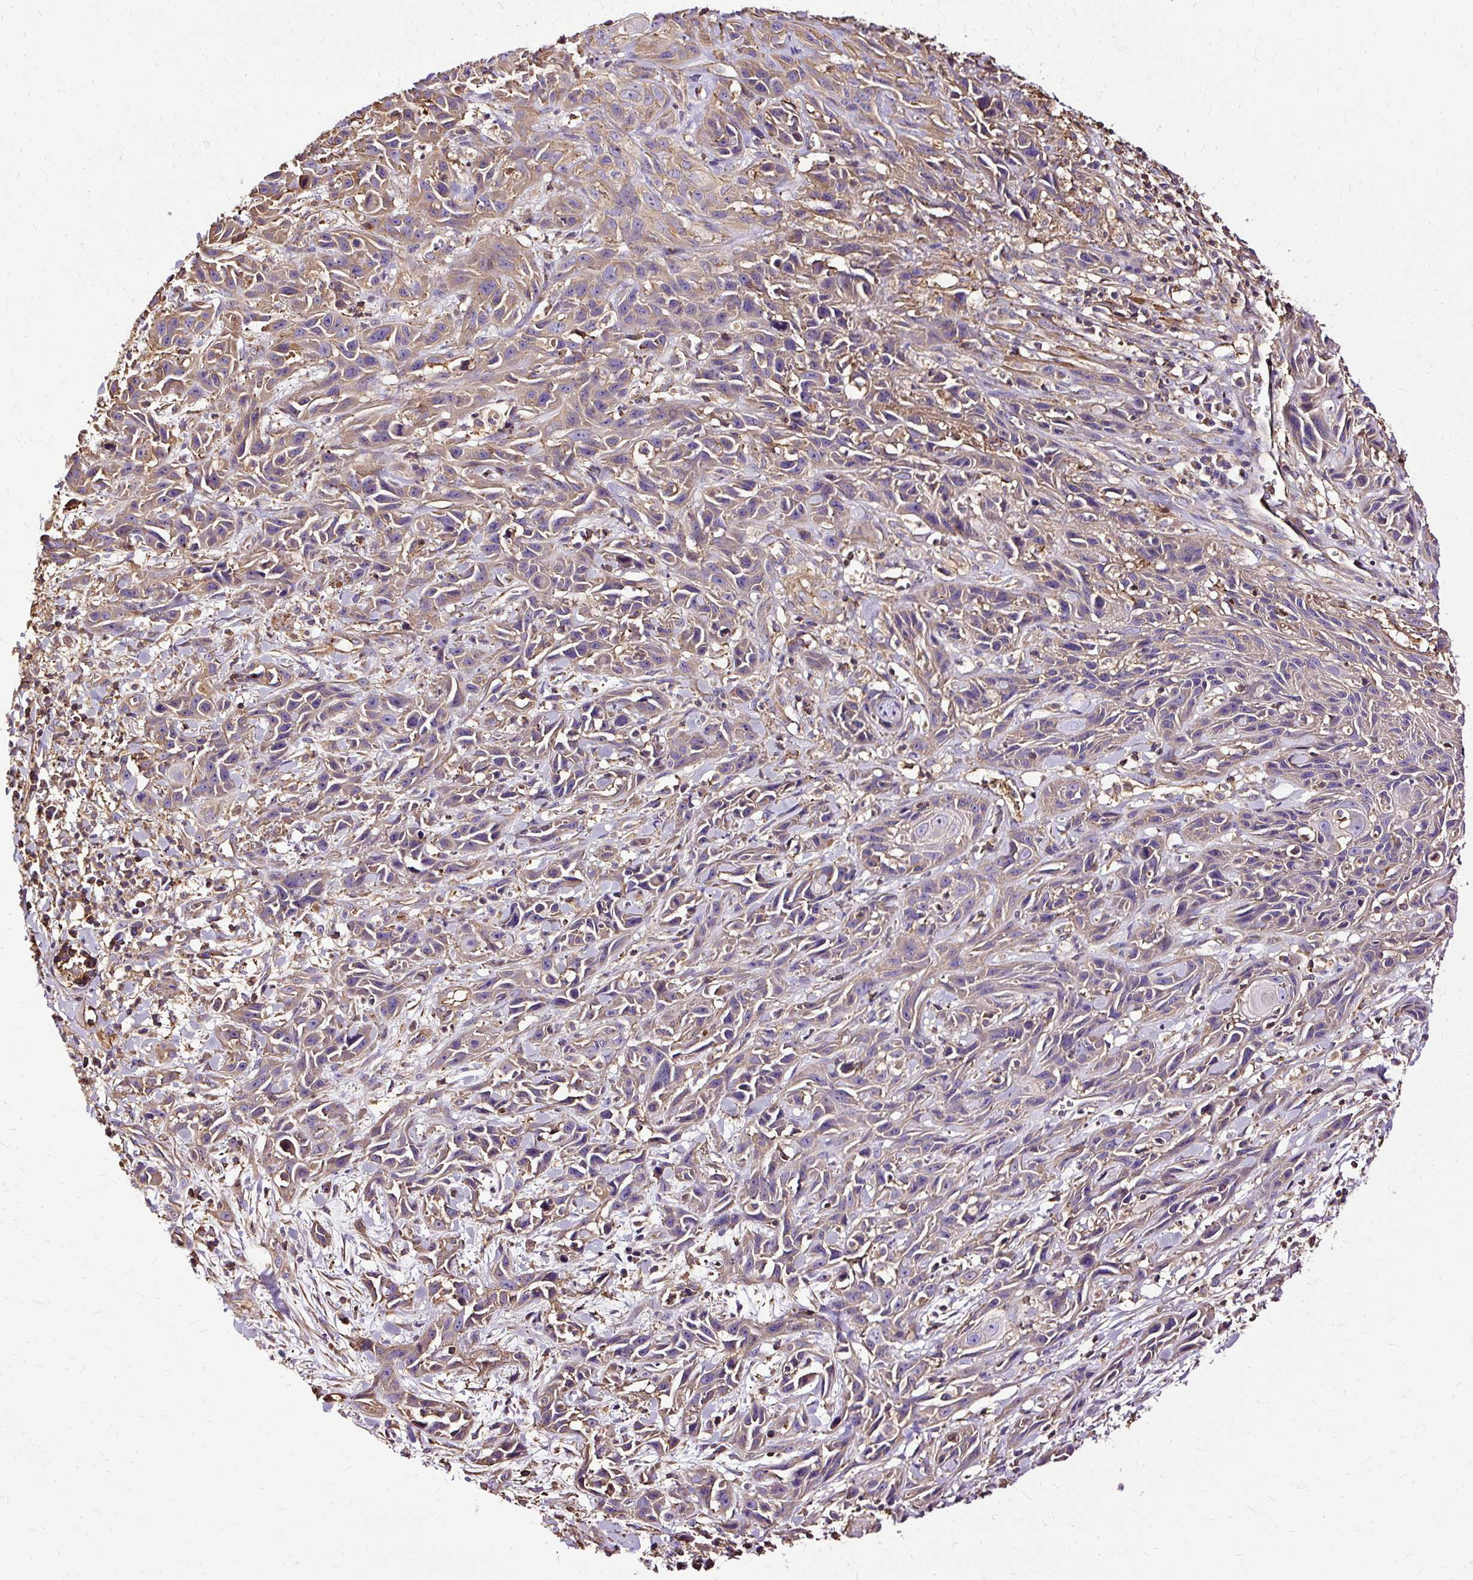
{"staining": {"intensity": "weak", "quantity": "25%-75%", "location": "cytoplasmic/membranous"}, "tissue": "skin cancer", "cell_type": "Tumor cells", "image_type": "cancer", "snomed": [{"axis": "morphology", "description": "Squamous cell carcinoma, NOS"}, {"axis": "topography", "description": "Skin"}, {"axis": "topography", "description": "Vulva"}], "caption": "This histopathology image displays IHC staining of human skin cancer (squamous cell carcinoma), with low weak cytoplasmic/membranous positivity in about 25%-75% of tumor cells.", "gene": "KLHL11", "patient": {"sex": "female", "age": 83}}